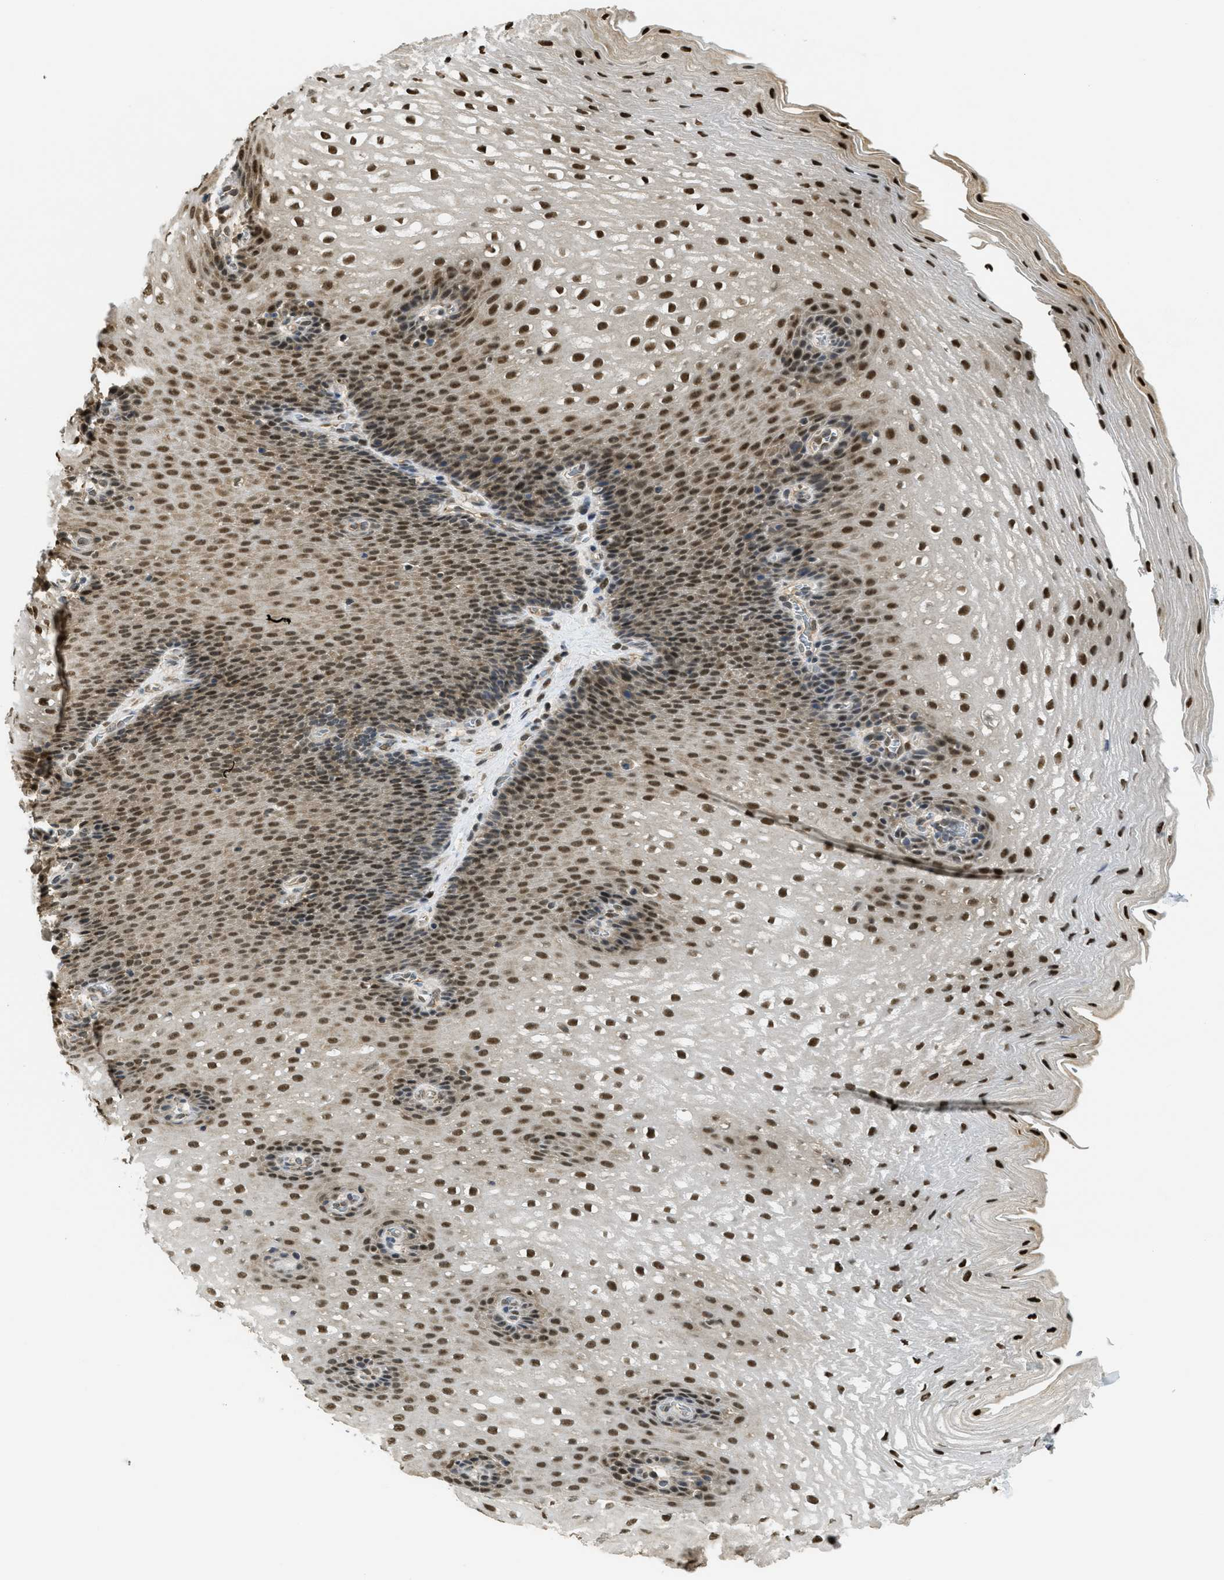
{"staining": {"intensity": "strong", "quantity": ">75%", "location": "nuclear"}, "tissue": "esophagus", "cell_type": "Squamous epithelial cells", "image_type": "normal", "snomed": [{"axis": "morphology", "description": "Normal tissue, NOS"}, {"axis": "topography", "description": "Esophagus"}], "caption": "Esophagus stained with immunohistochemistry exhibits strong nuclear positivity in about >75% of squamous epithelial cells.", "gene": "PSMC5", "patient": {"sex": "male", "age": 48}}